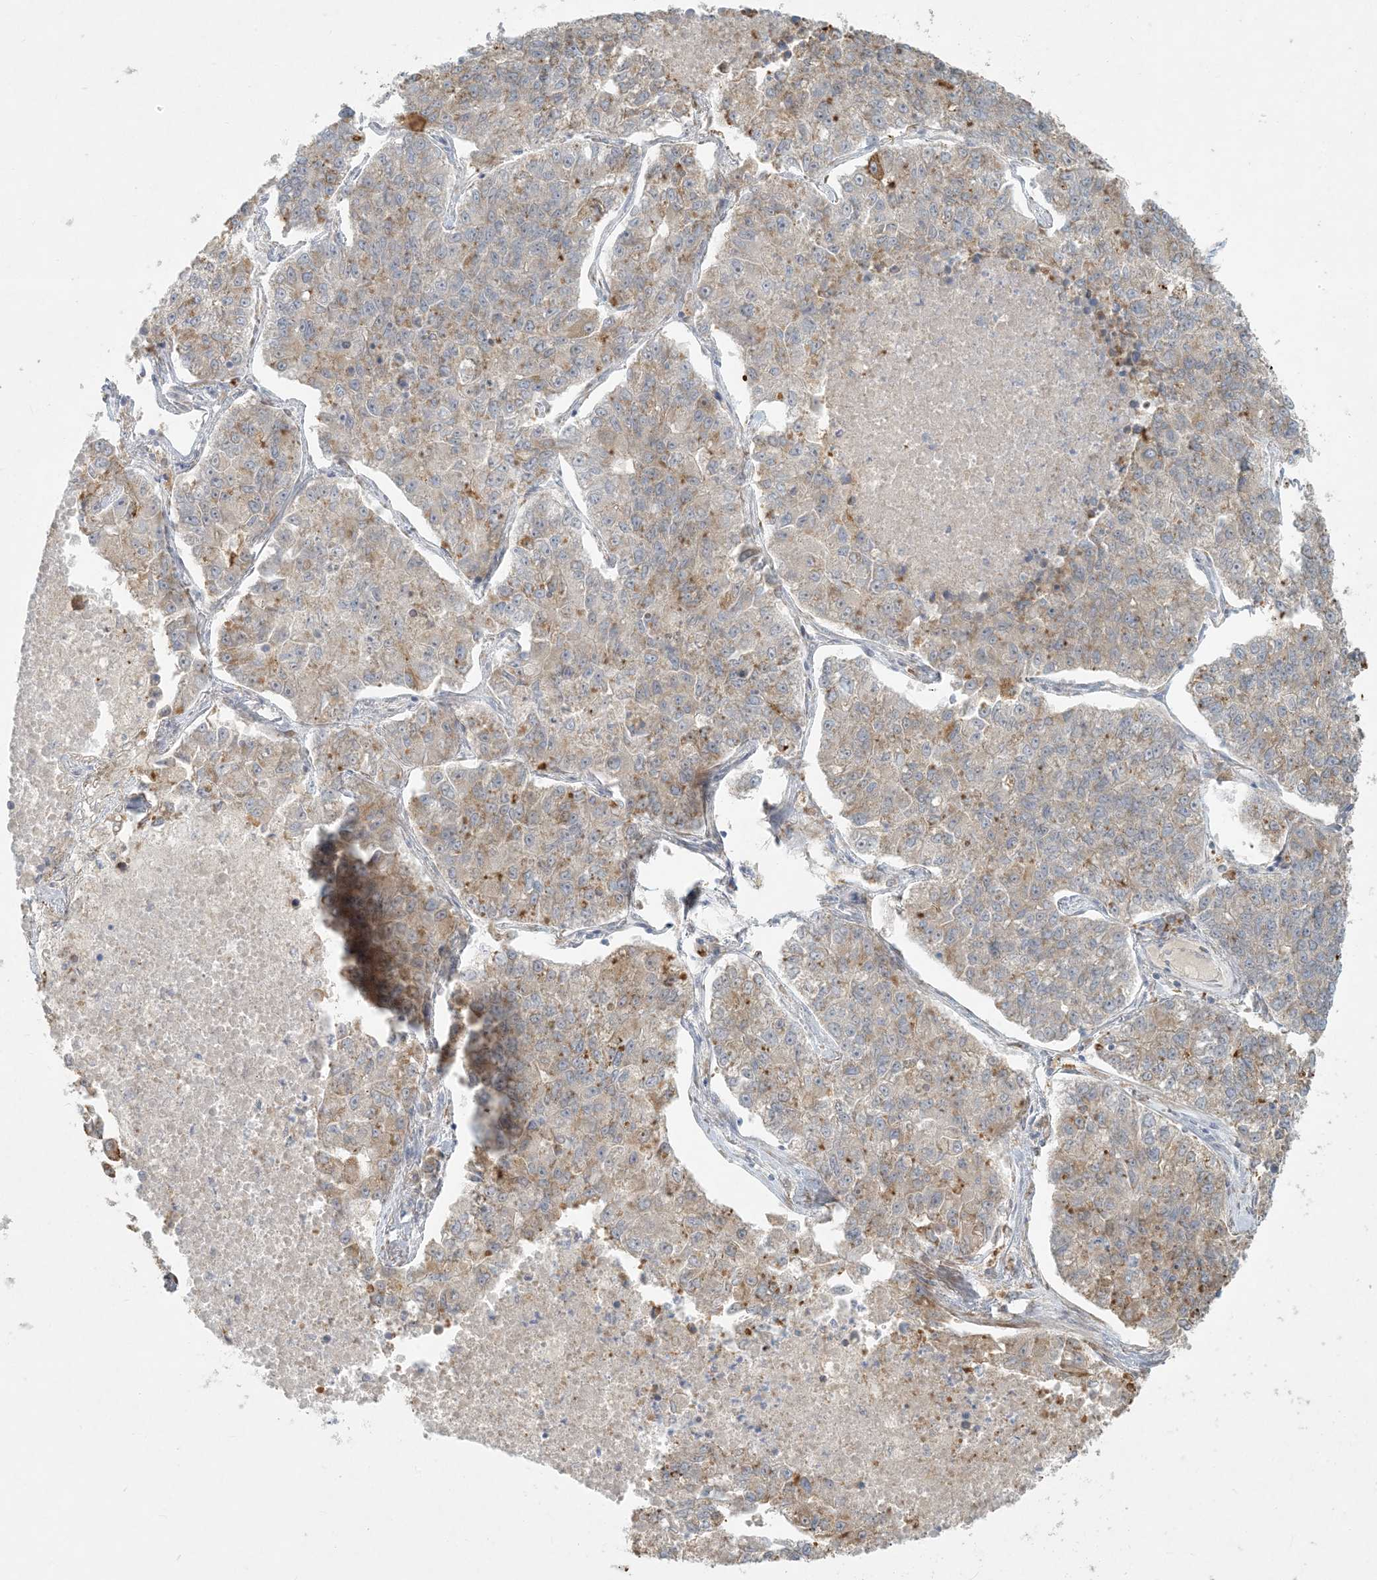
{"staining": {"intensity": "weak", "quantity": ">75%", "location": "cytoplasmic/membranous"}, "tissue": "lung cancer", "cell_type": "Tumor cells", "image_type": "cancer", "snomed": [{"axis": "morphology", "description": "Adenocarcinoma, NOS"}, {"axis": "topography", "description": "Lung"}], "caption": "A photomicrograph of human lung cancer stained for a protein displays weak cytoplasmic/membranous brown staining in tumor cells.", "gene": "HACL1", "patient": {"sex": "male", "age": 49}}